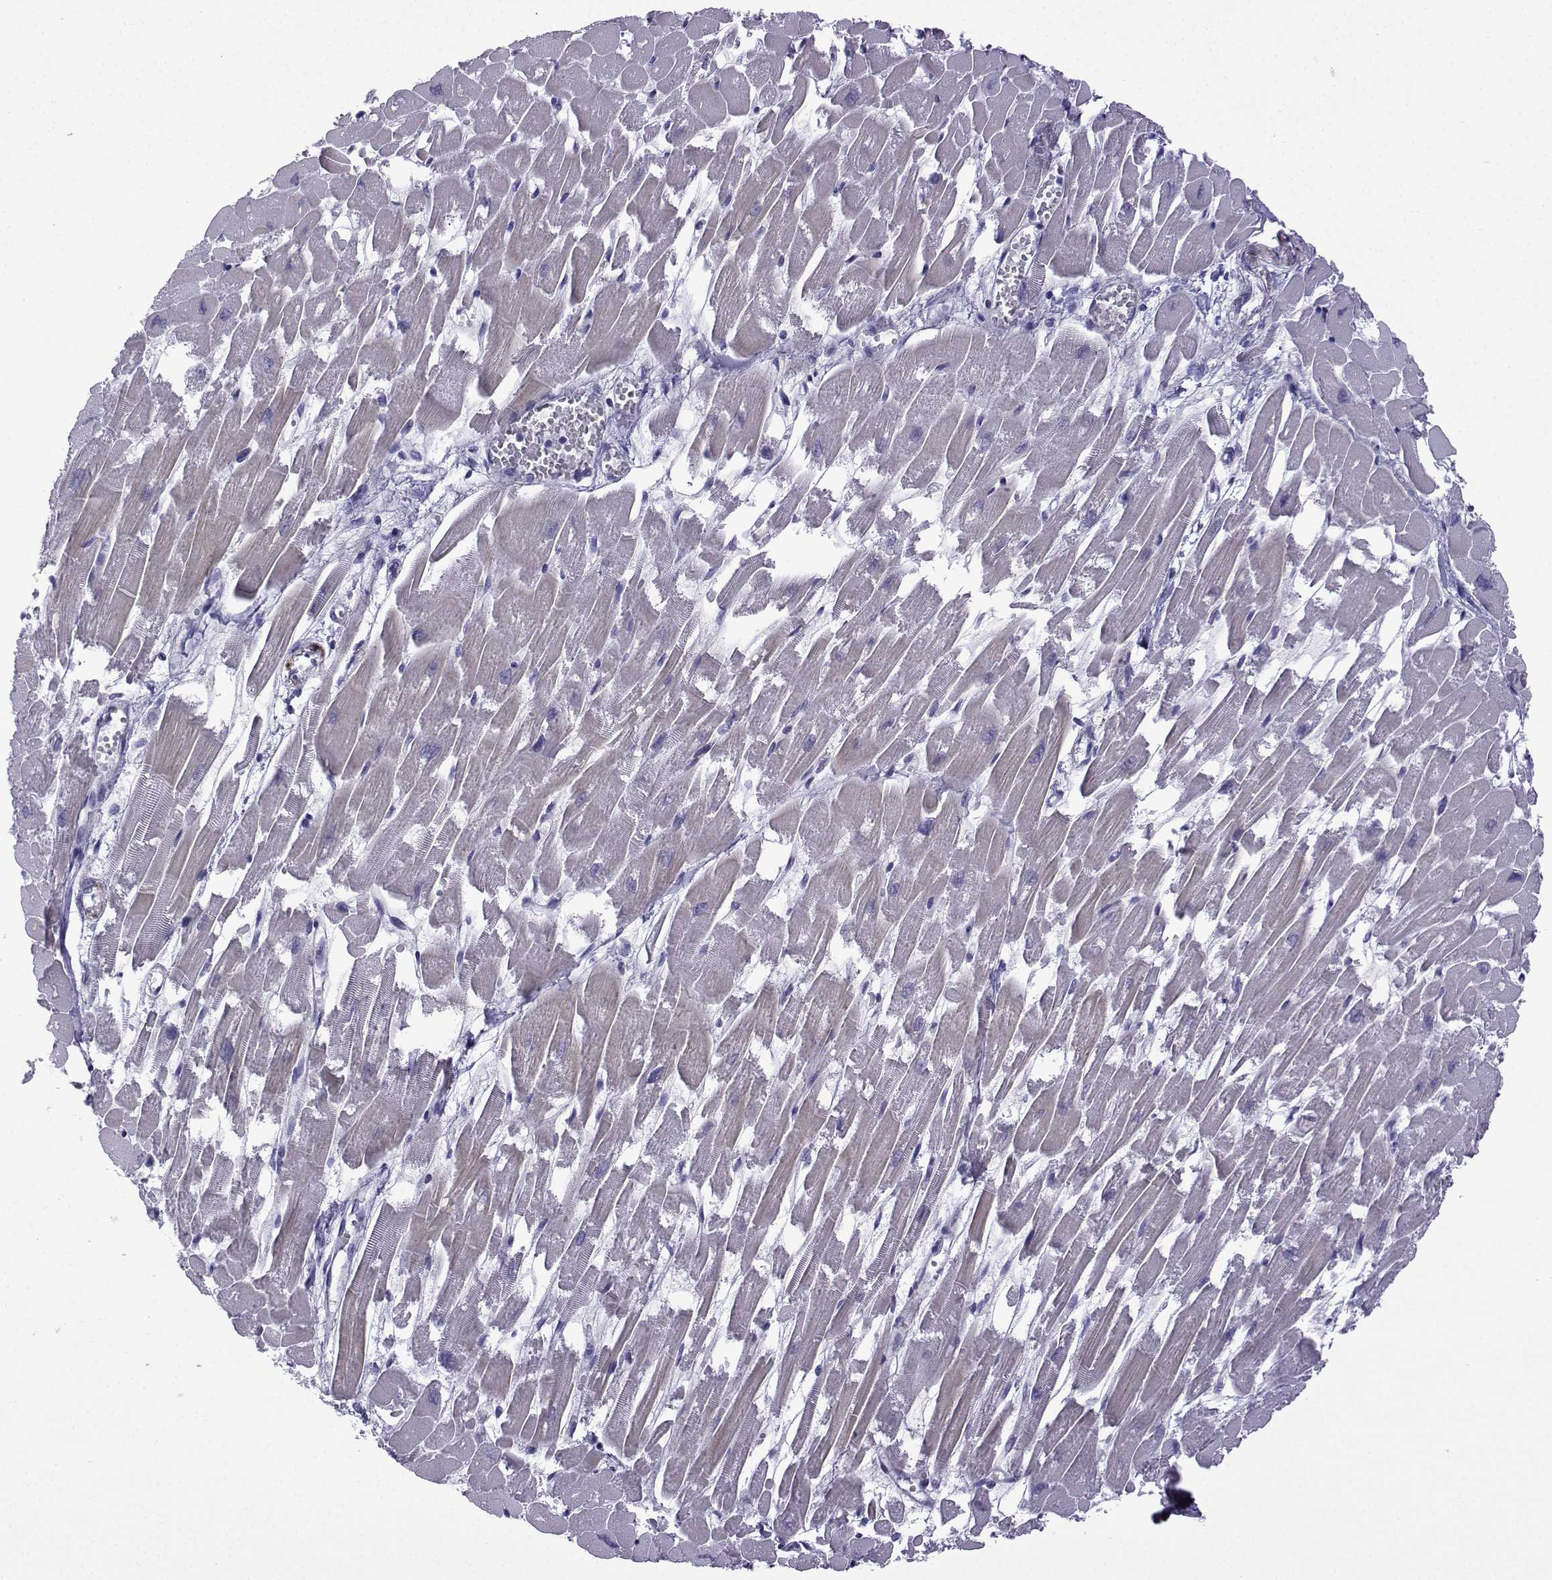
{"staining": {"intensity": "negative", "quantity": "none", "location": "none"}, "tissue": "heart muscle", "cell_type": "Cardiomyocytes", "image_type": "normal", "snomed": [{"axis": "morphology", "description": "Normal tissue, NOS"}, {"axis": "topography", "description": "Heart"}], "caption": "Immunohistochemical staining of benign human heart muscle reveals no significant staining in cardiomyocytes. (Brightfield microscopy of DAB (3,3'-diaminobenzidine) immunohistochemistry (IHC) at high magnification).", "gene": "KCNF1", "patient": {"sex": "female", "age": 52}}